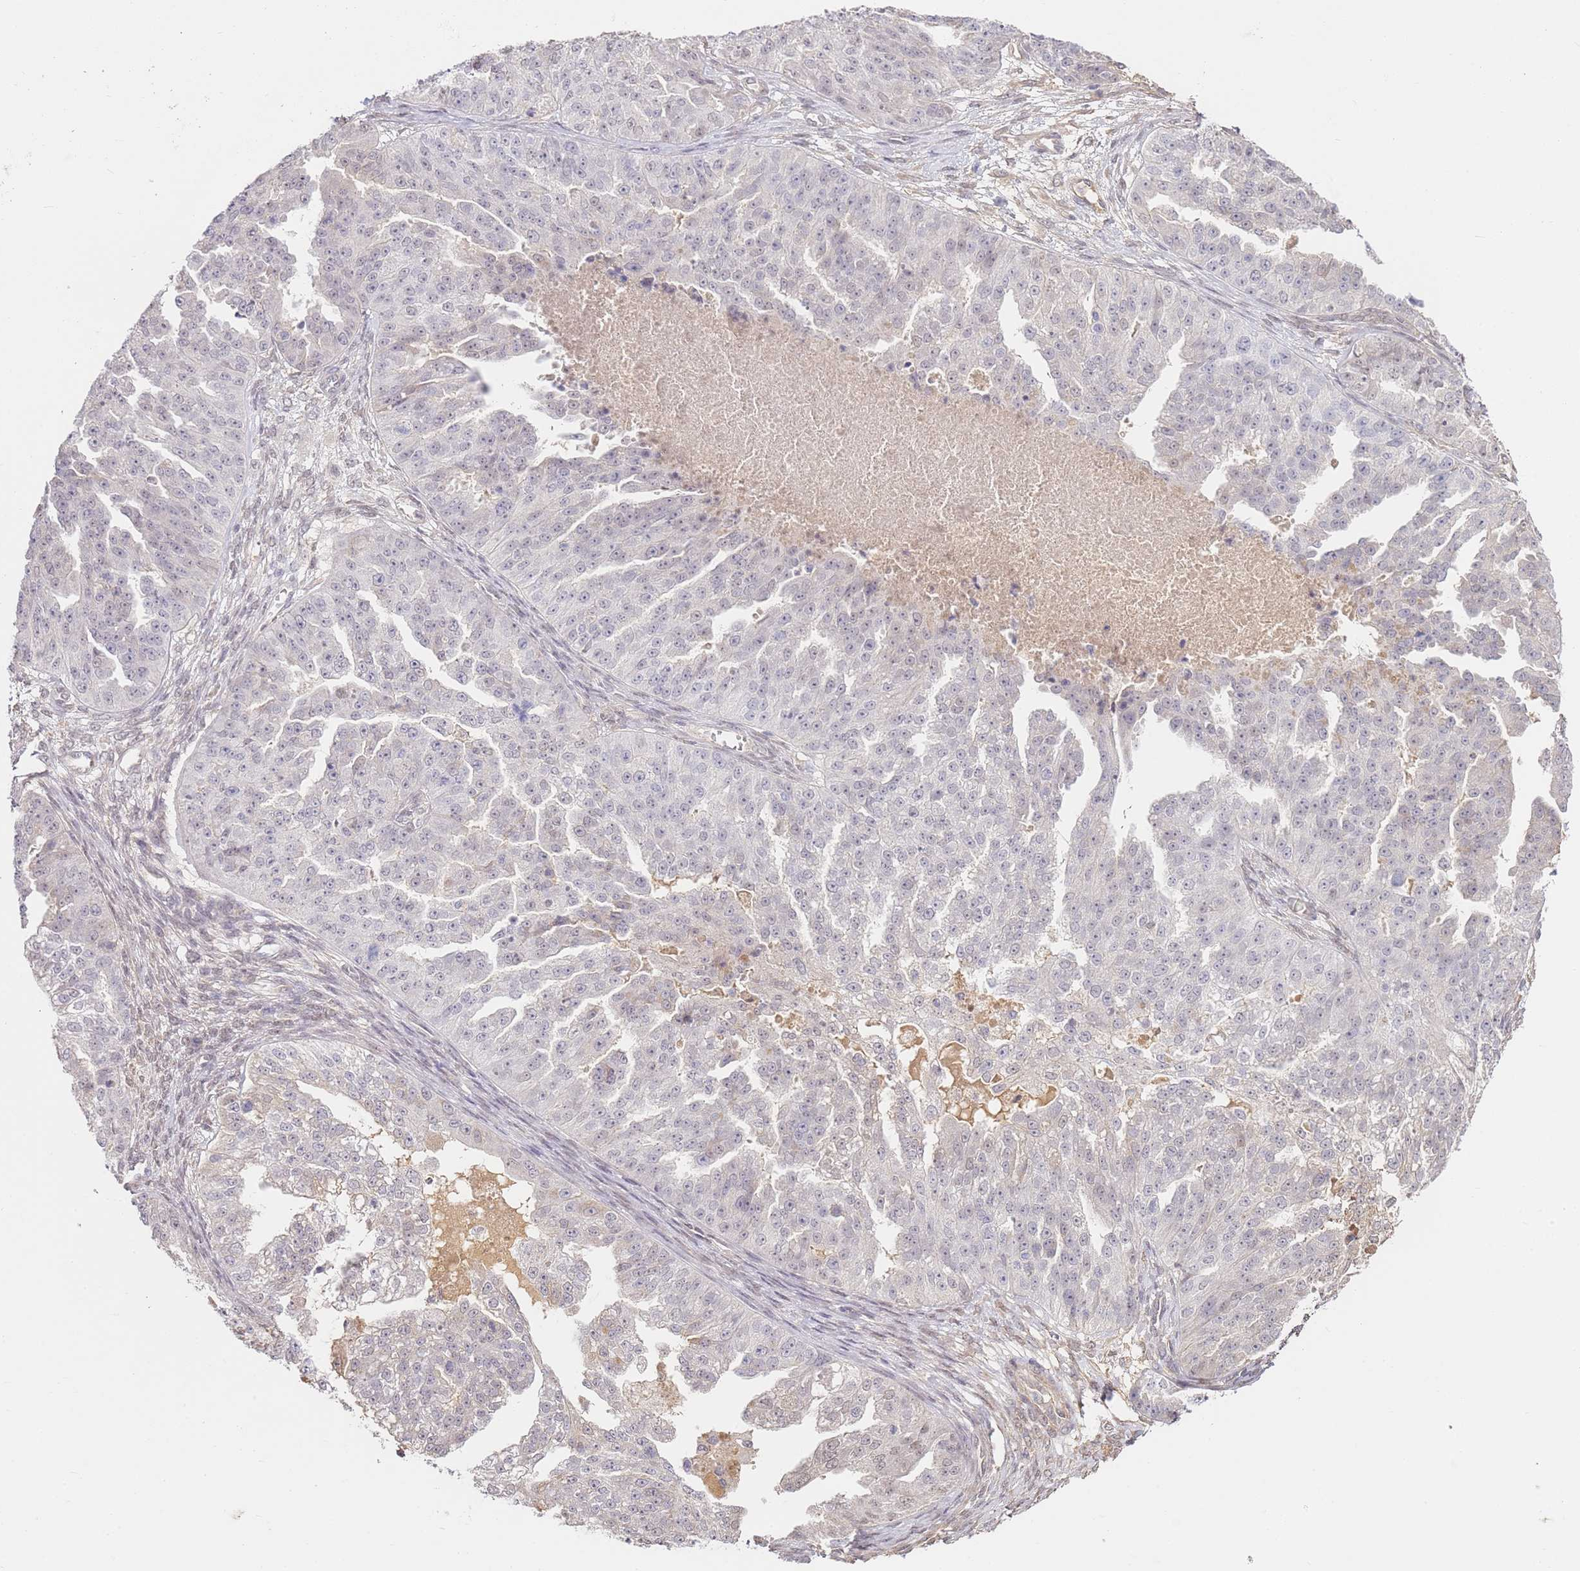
{"staining": {"intensity": "negative", "quantity": "none", "location": "none"}, "tissue": "ovarian cancer", "cell_type": "Tumor cells", "image_type": "cancer", "snomed": [{"axis": "morphology", "description": "Cystadenocarcinoma, serous, NOS"}, {"axis": "topography", "description": "Ovary"}], "caption": "Protein analysis of ovarian serous cystadenocarcinoma shows no significant expression in tumor cells.", "gene": "WDR93", "patient": {"sex": "female", "age": 58}}